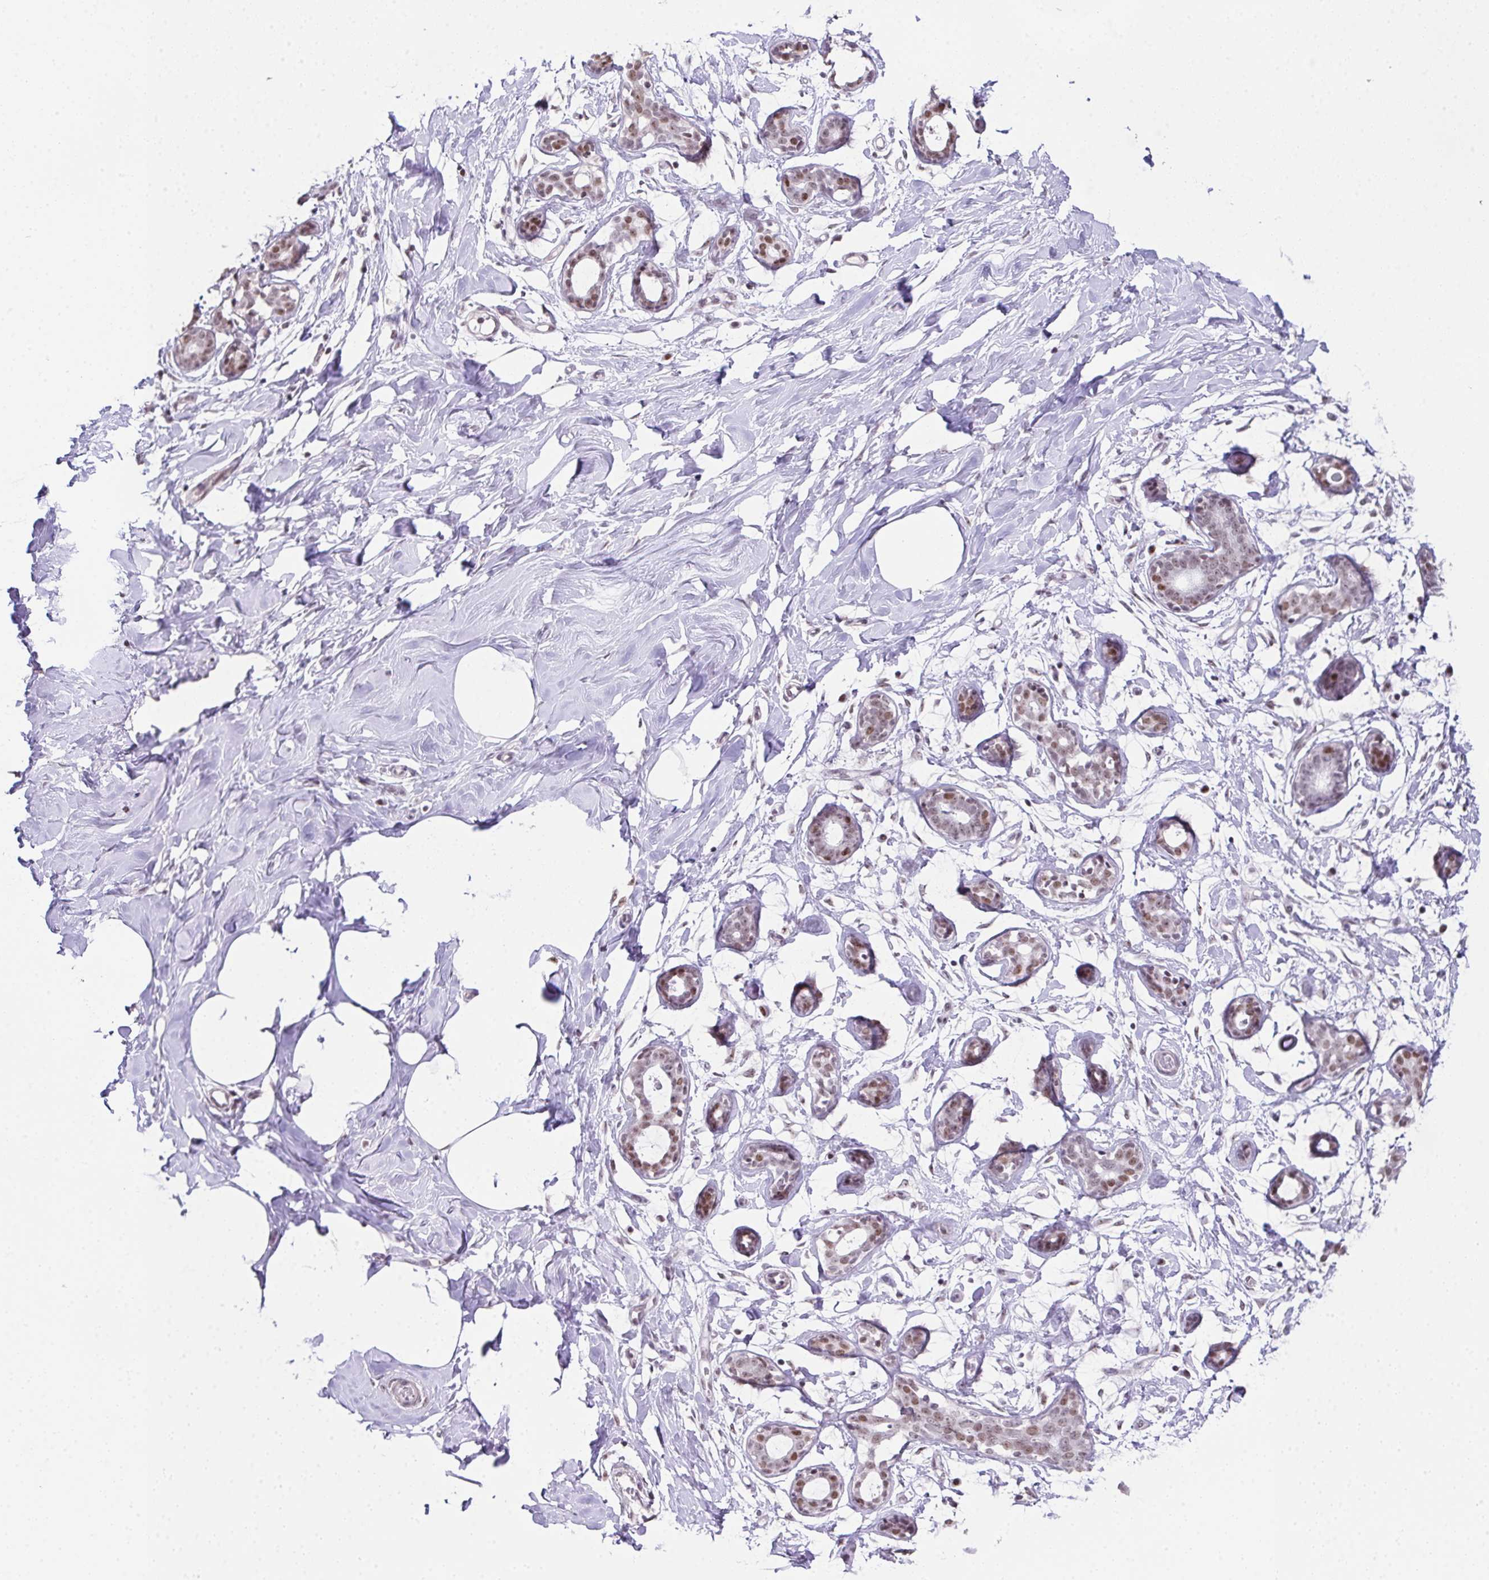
{"staining": {"intensity": "negative", "quantity": "none", "location": "none"}, "tissue": "breast", "cell_type": "Adipocytes", "image_type": "normal", "snomed": [{"axis": "morphology", "description": "Normal tissue, NOS"}, {"axis": "topography", "description": "Breast"}], "caption": "High magnification brightfield microscopy of normal breast stained with DAB (brown) and counterstained with hematoxylin (blue): adipocytes show no significant positivity. (DAB IHC with hematoxylin counter stain).", "gene": "ZNF800", "patient": {"sex": "female", "age": 27}}